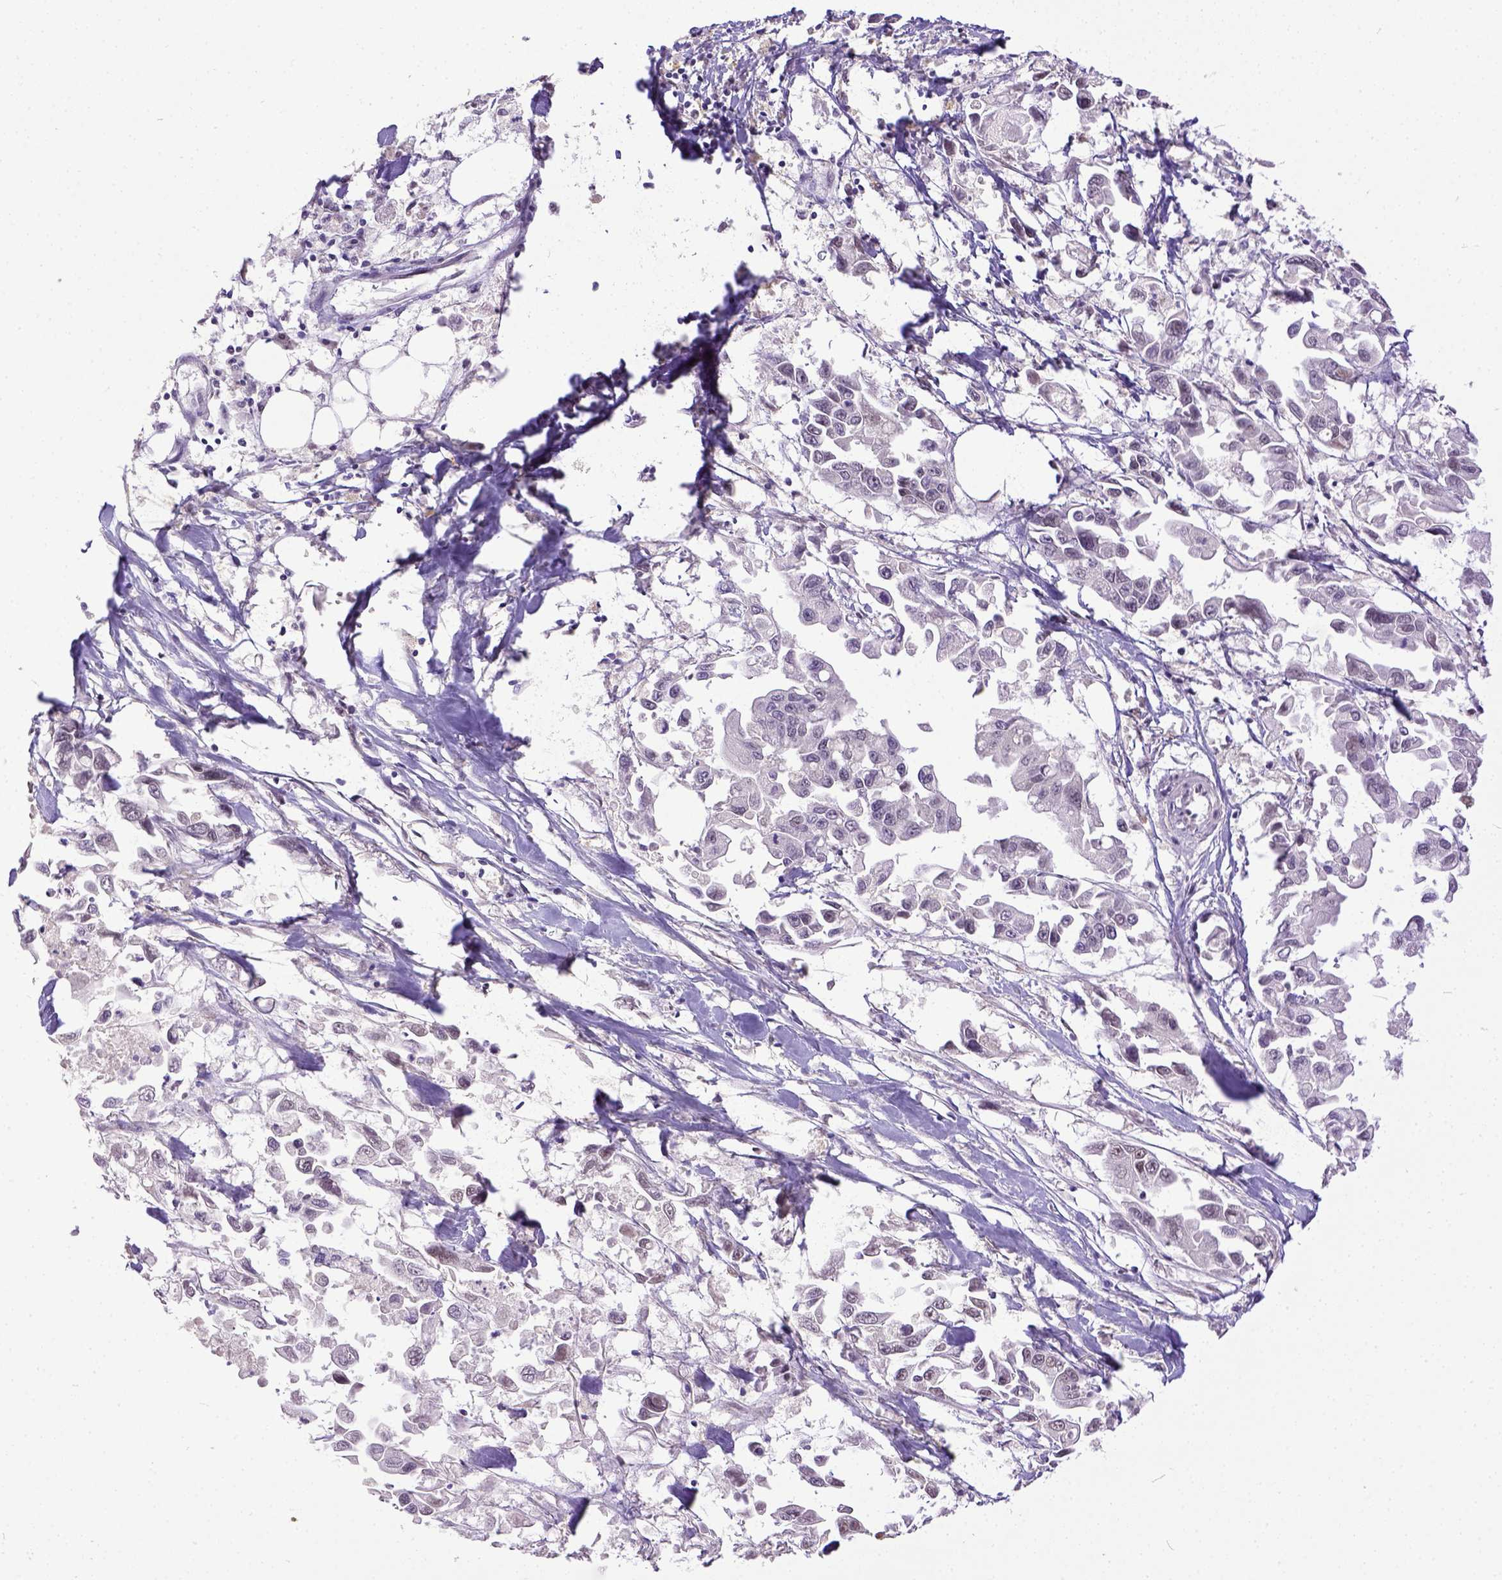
{"staining": {"intensity": "negative", "quantity": "none", "location": "none"}, "tissue": "pancreatic cancer", "cell_type": "Tumor cells", "image_type": "cancer", "snomed": [{"axis": "morphology", "description": "Adenocarcinoma, NOS"}, {"axis": "topography", "description": "Pancreas"}], "caption": "Tumor cells are negative for brown protein staining in pancreatic adenocarcinoma.", "gene": "ERCC1", "patient": {"sex": "female", "age": 83}}